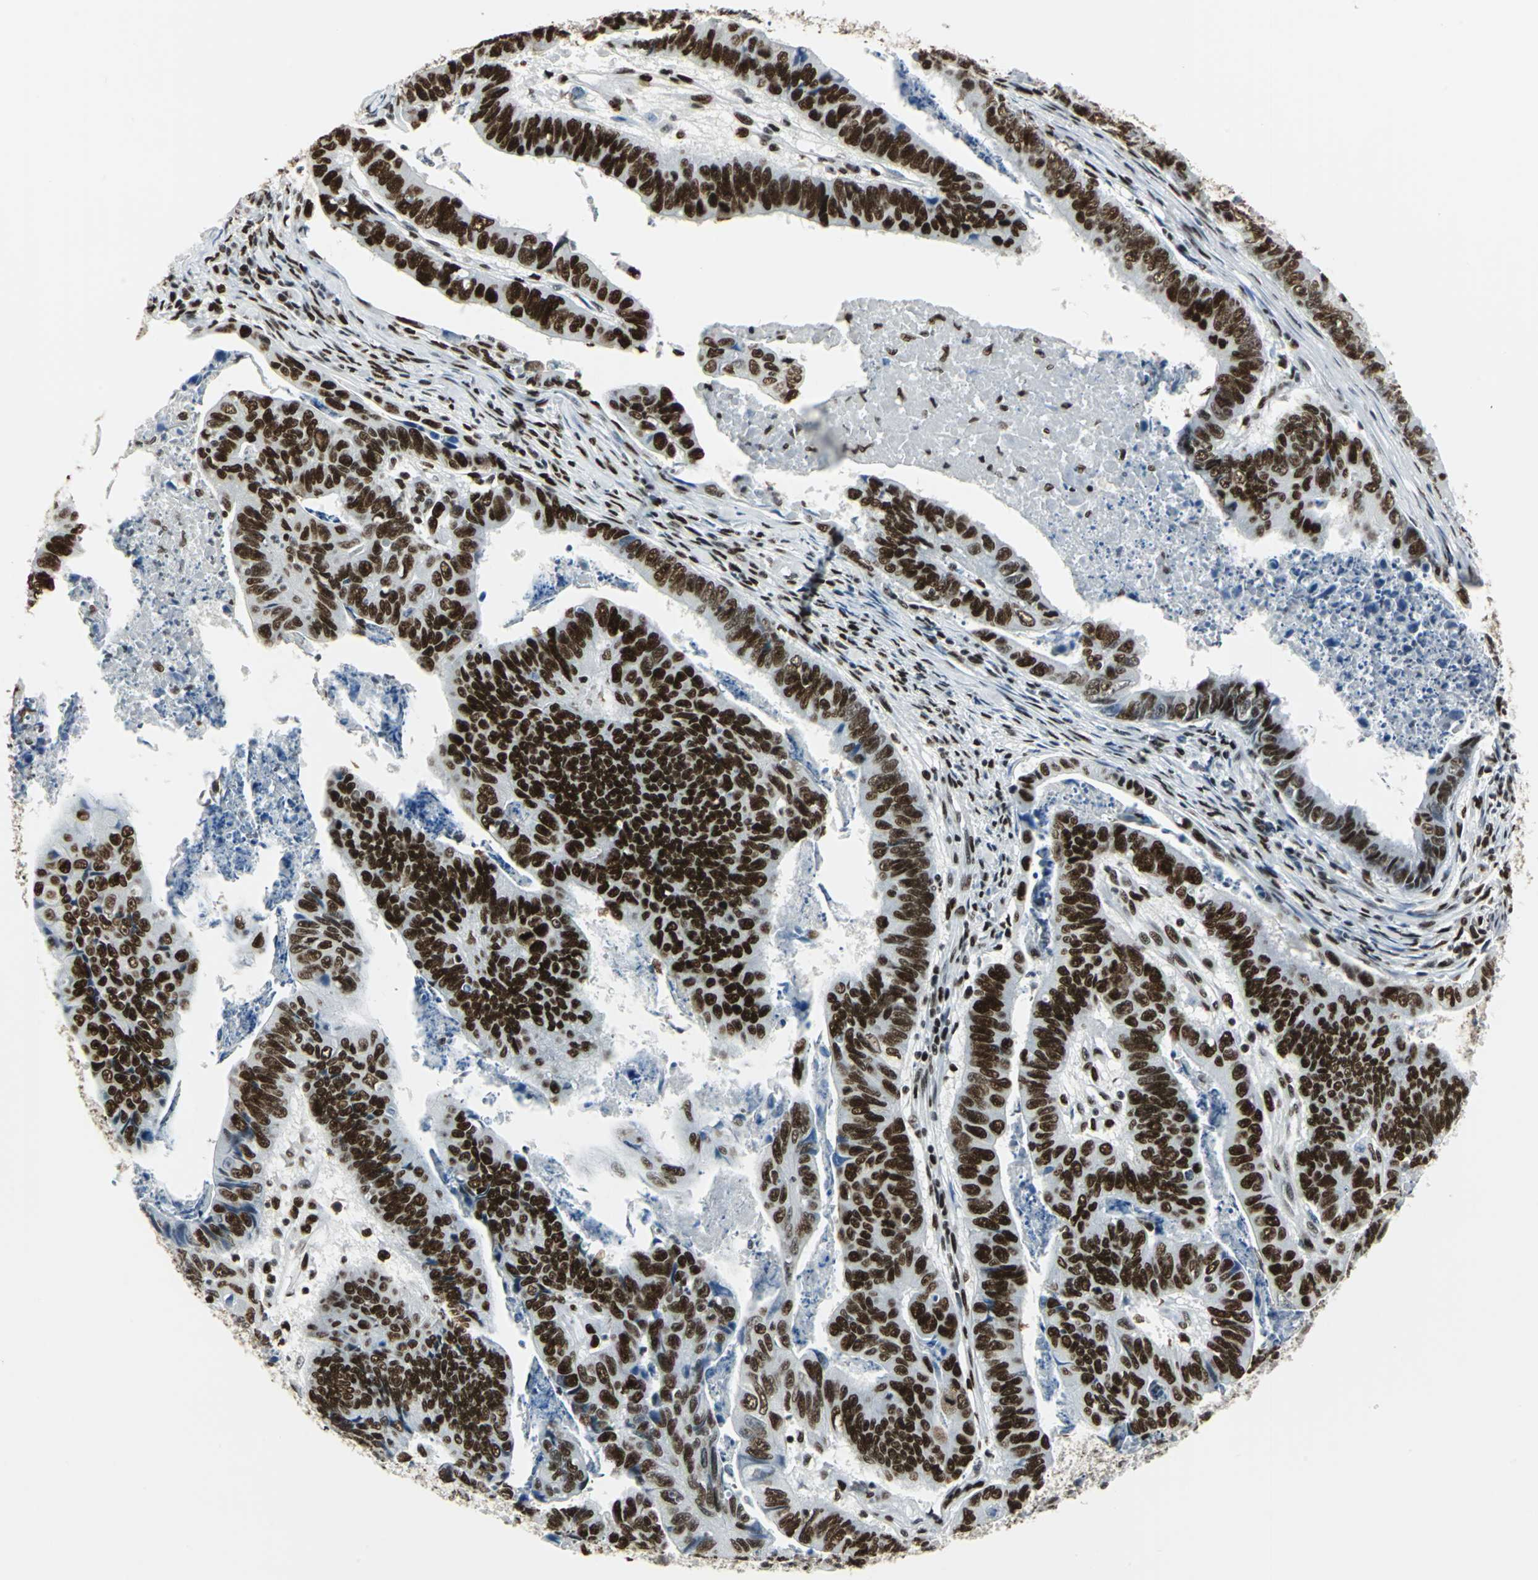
{"staining": {"intensity": "strong", "quantity": ">75%", "location": "nuclear"}, "tissue": "stomach cancer", "cell_type": "Tumor cells", "image_type": "cancer", "snomed": [{"axis": "morphology", "description": "Adenocarcinoma, NOS"}, {"axis": "topography", "description": "Stomach, lower"}], "caption": "Immunohistochemistry (IHC) micrograph of neoplastic tissue: adenocarcinoma (stomach) stained using immunohistochemistry demonstrates high levels of strong protein expression localized specifically in the nuclear of tumor cells, appearing as a nuclear brown color.", "gene": "HDAC2", "patient": {"sex": "male", "age": 77}}